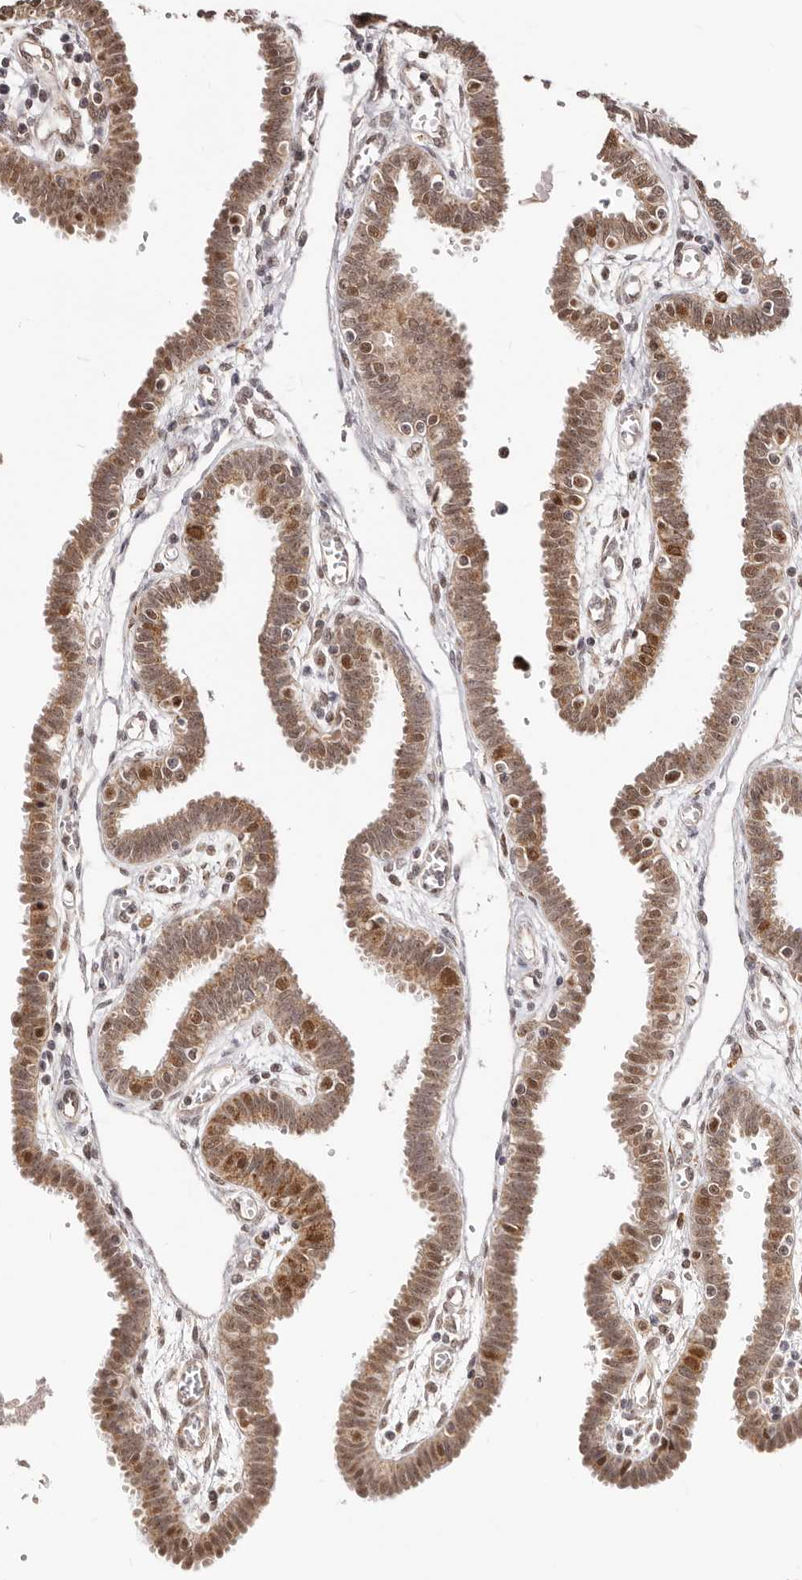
{"staining": {"intensity": "moderate", "quantity": ">75%", "location": "cytoplasmic/membranous,nuclear"}, "tissue": "fallopian tube", "cell_type": "Glandular cells", "image_type": "normal", "snomed": [{"axis": "morphology", "description": "Normal tissue, NOS"}, {"axis": "topography", "description": "Fallopian tube"}], "caption": "Unremarkable fallopian tube shows moderate cytoplasmic/membranous,nuclear positivity in about >75% of glandular cells.", "gene": "SEC14L1", "patient": {"sex": "female", "age": 32}}